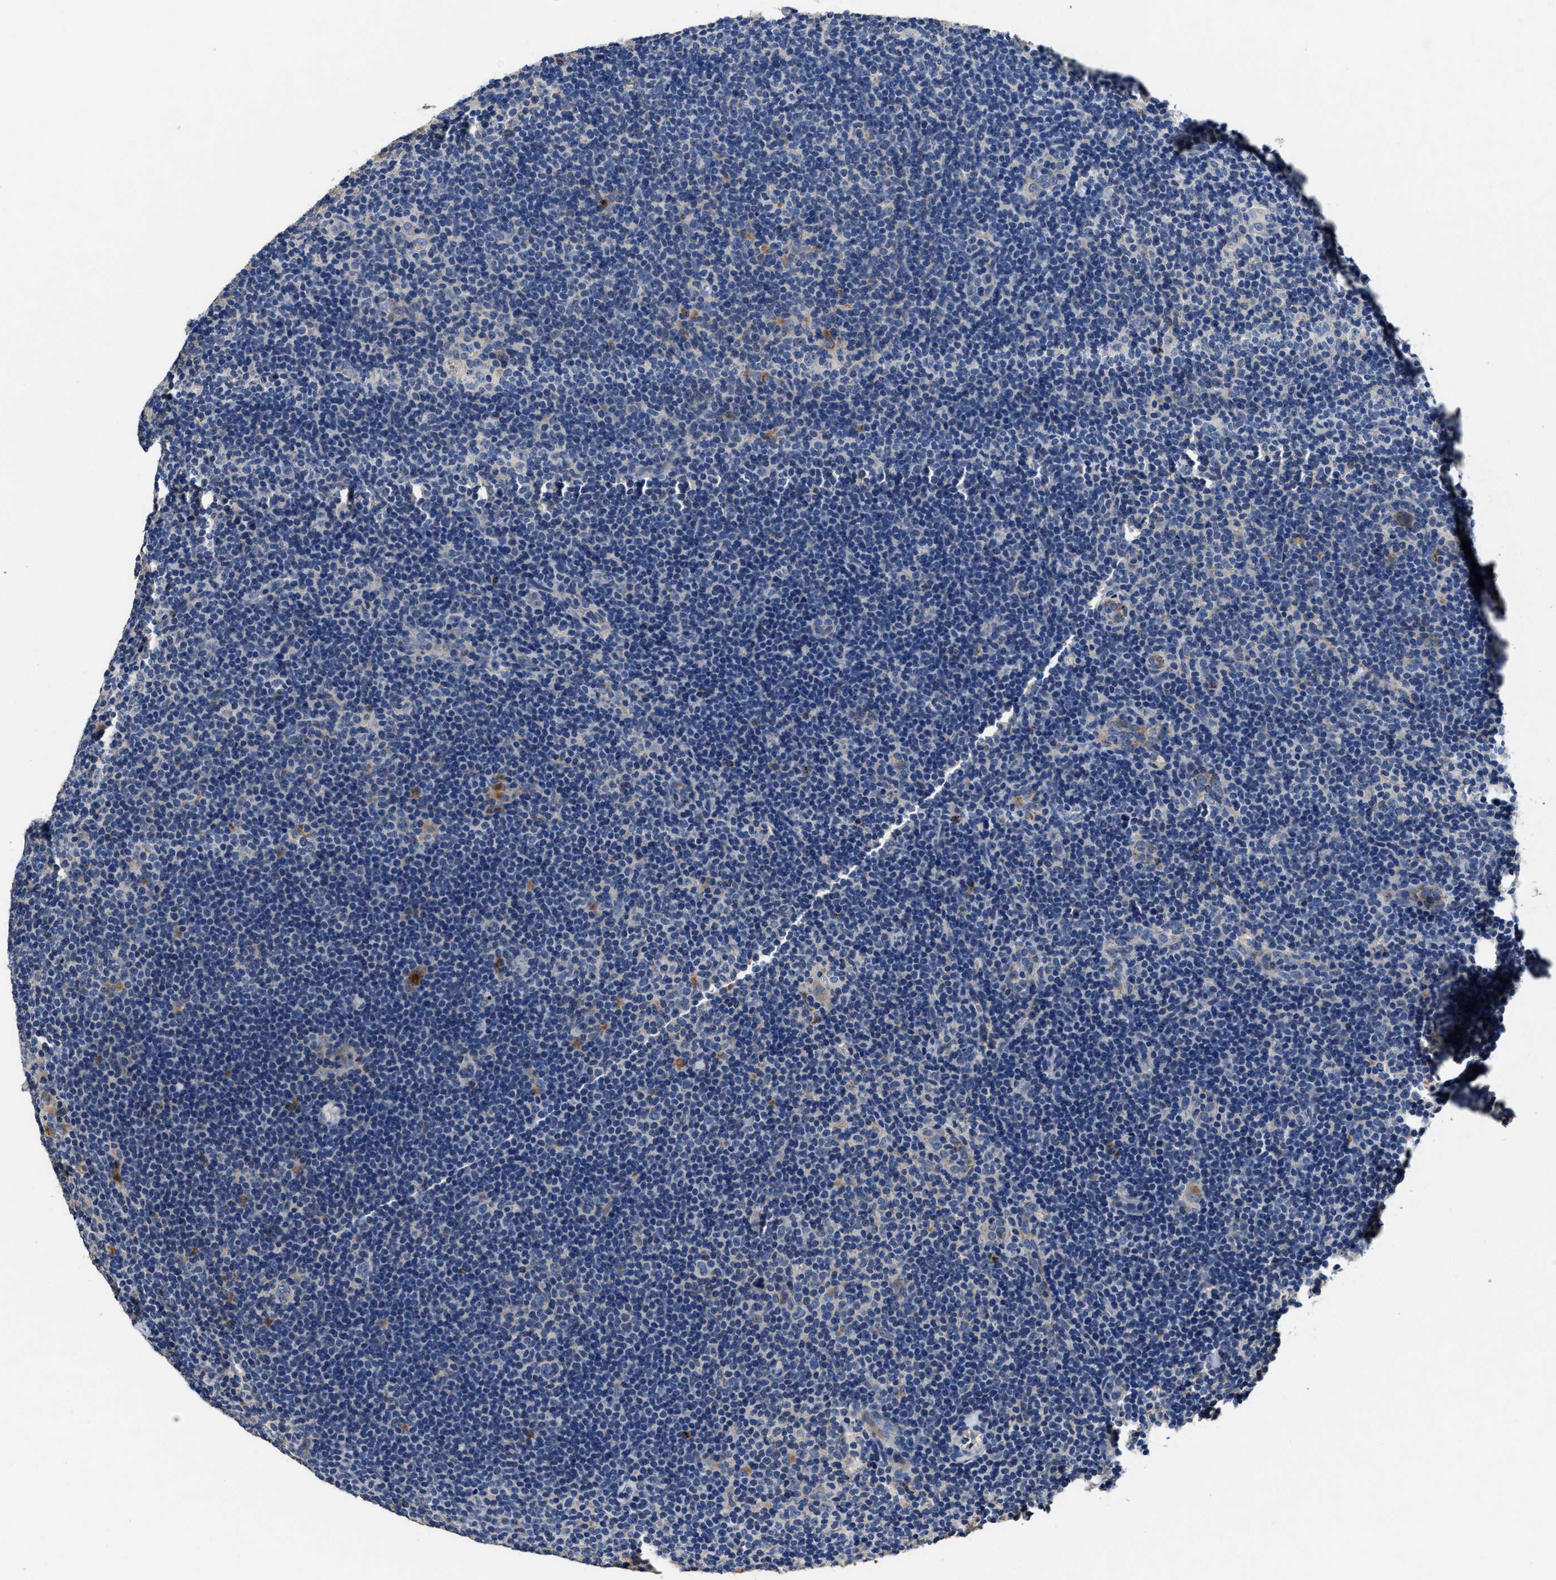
{"staining": {"intensity": "negative", "quantity": "none", "location": "none"}, "tissue": "lymphoma", "cell_type": "Tumor cells", "image_type": "cancer", "snomed": [{"axis": "morphology", "description": "Hodgkin's disease, NOS"}, {"axis": "topography", "description": "Lymph node"}], "caption": "Micrograph shows no protein staining in tumor cells of Hodgkin's disease tissue. The staining was performed using DAB to visualize the protein expression in brown, while the nuclei were stained in blue with hematoxylin (Magnification: 20x).", "gene": "UBR4", "patient": {"sex": "female", "age": 57}}